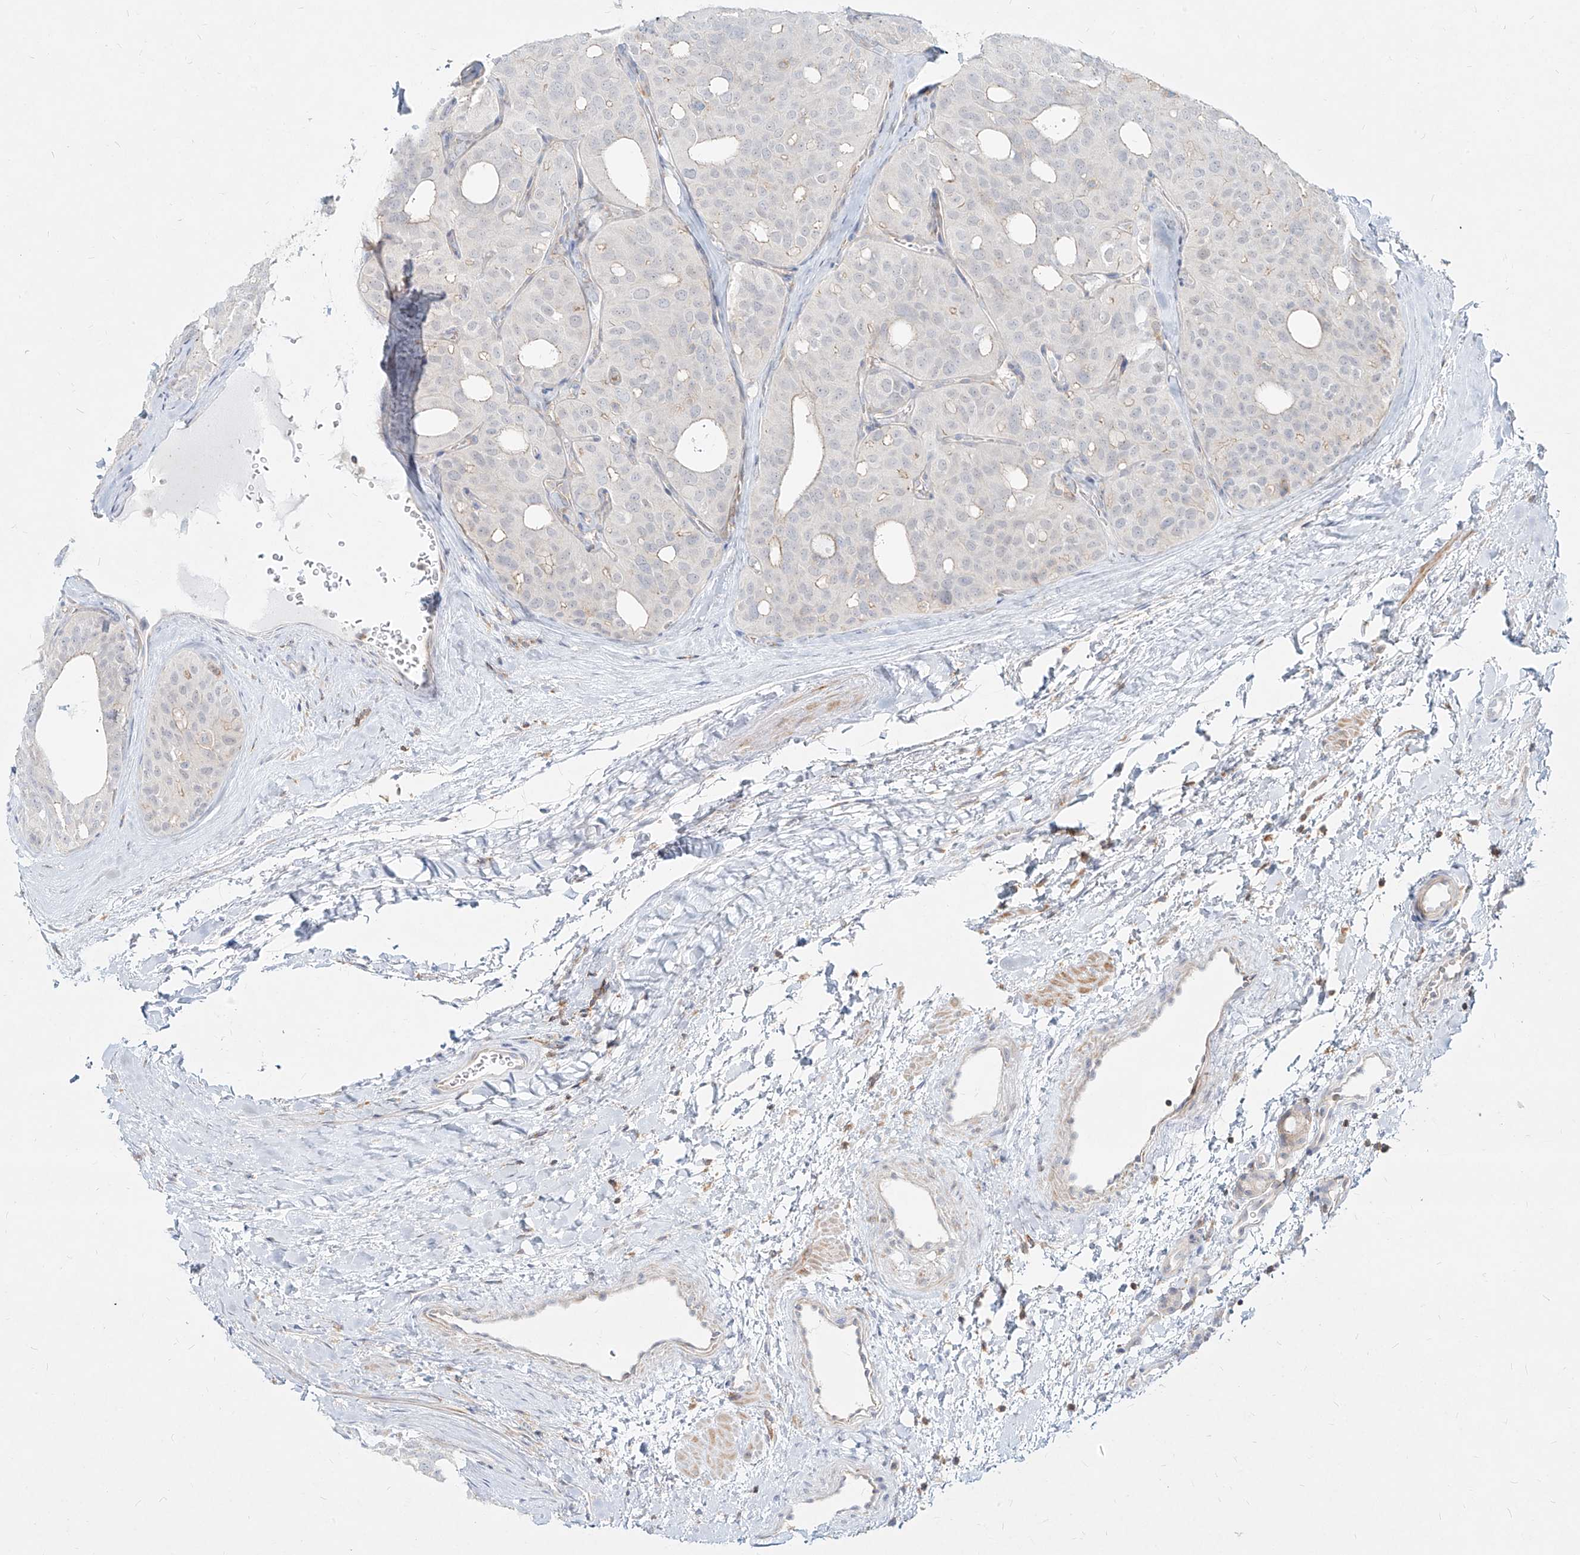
{"staining": {"intensity": "negative", "quantity": "none", "location": "none"}, "tissue": "thyroid cancer", "cell_type": "Tumor cells", "image_type": "cancer", "snomed": [{"axis": "morphology", "description": "Follicular adenoma carcinoma, NOS"}, {"axis": "topography", "description": "Thyroid gland"}], "caption": "Follicular adenoma carcinoma (thyroid) was stained to show a protein in brown. There is no significant staining in tumor cells. Nuclei are stained in blue.", "gene": "SLC2A12", "patient": {"sex": "male", "age": 75}}